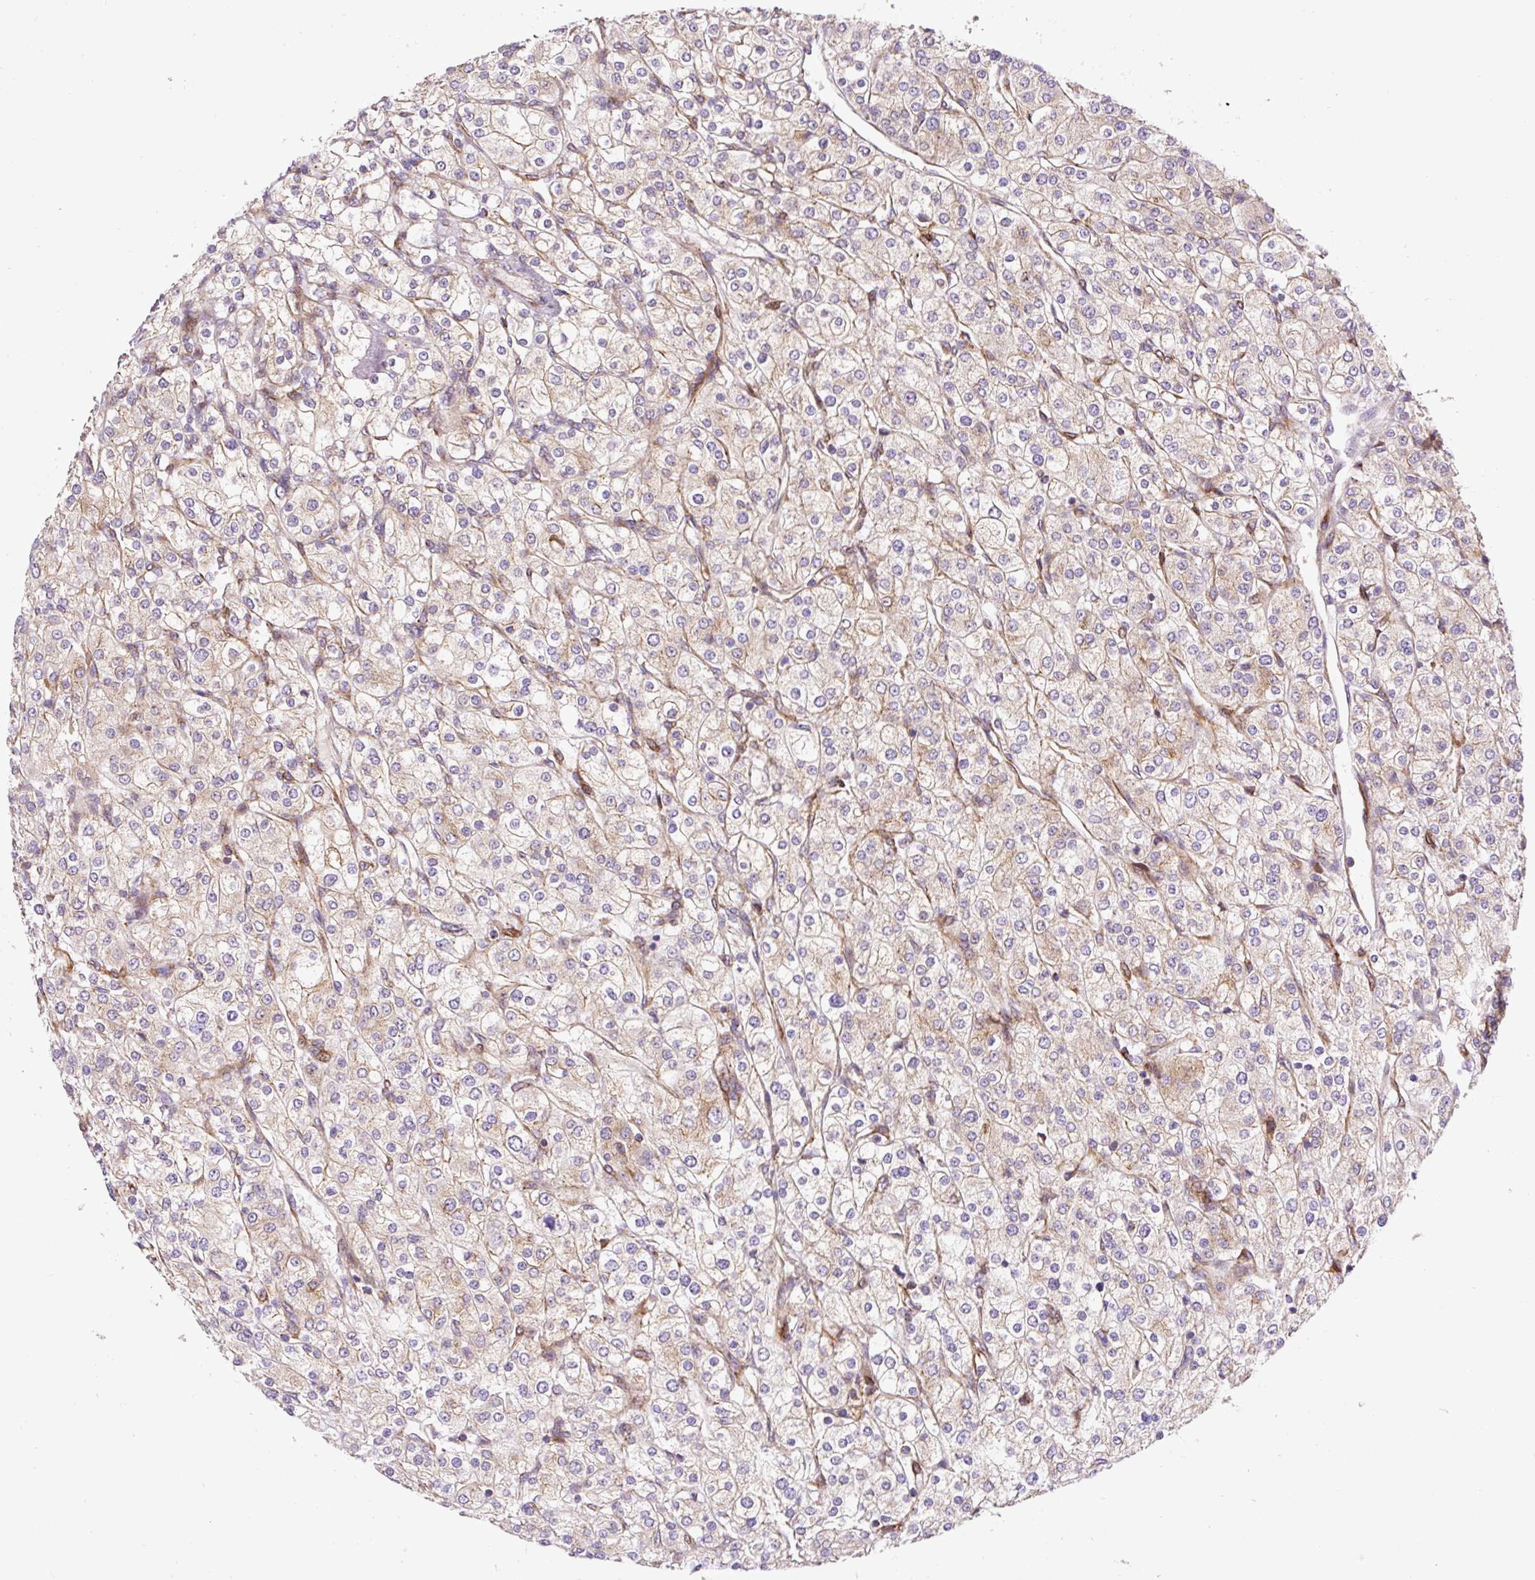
{"staining": {"intensity": "weak", "quantity": "25%-75%", "location": "cytoplasmic/membranous"}, "tissue": "renal cancer", "cell_type": "Tumor cells", "image_type": "cancer", "snomed": [{"axis": "morphology", "description": "Adenocarcinoma, NOS"}, {"axis": "topography", "description": "Kidney"}], "caption": "Immunohistochemistry (IHC) (DAB) staining of human renal cancer (adenocarcinoma) exhibits weak cytoplasmic/membranous protein expression in about 25%-75% of tumor cells.", "gene": "RNF170", "patient": {"sex": "male", "age": 80}}